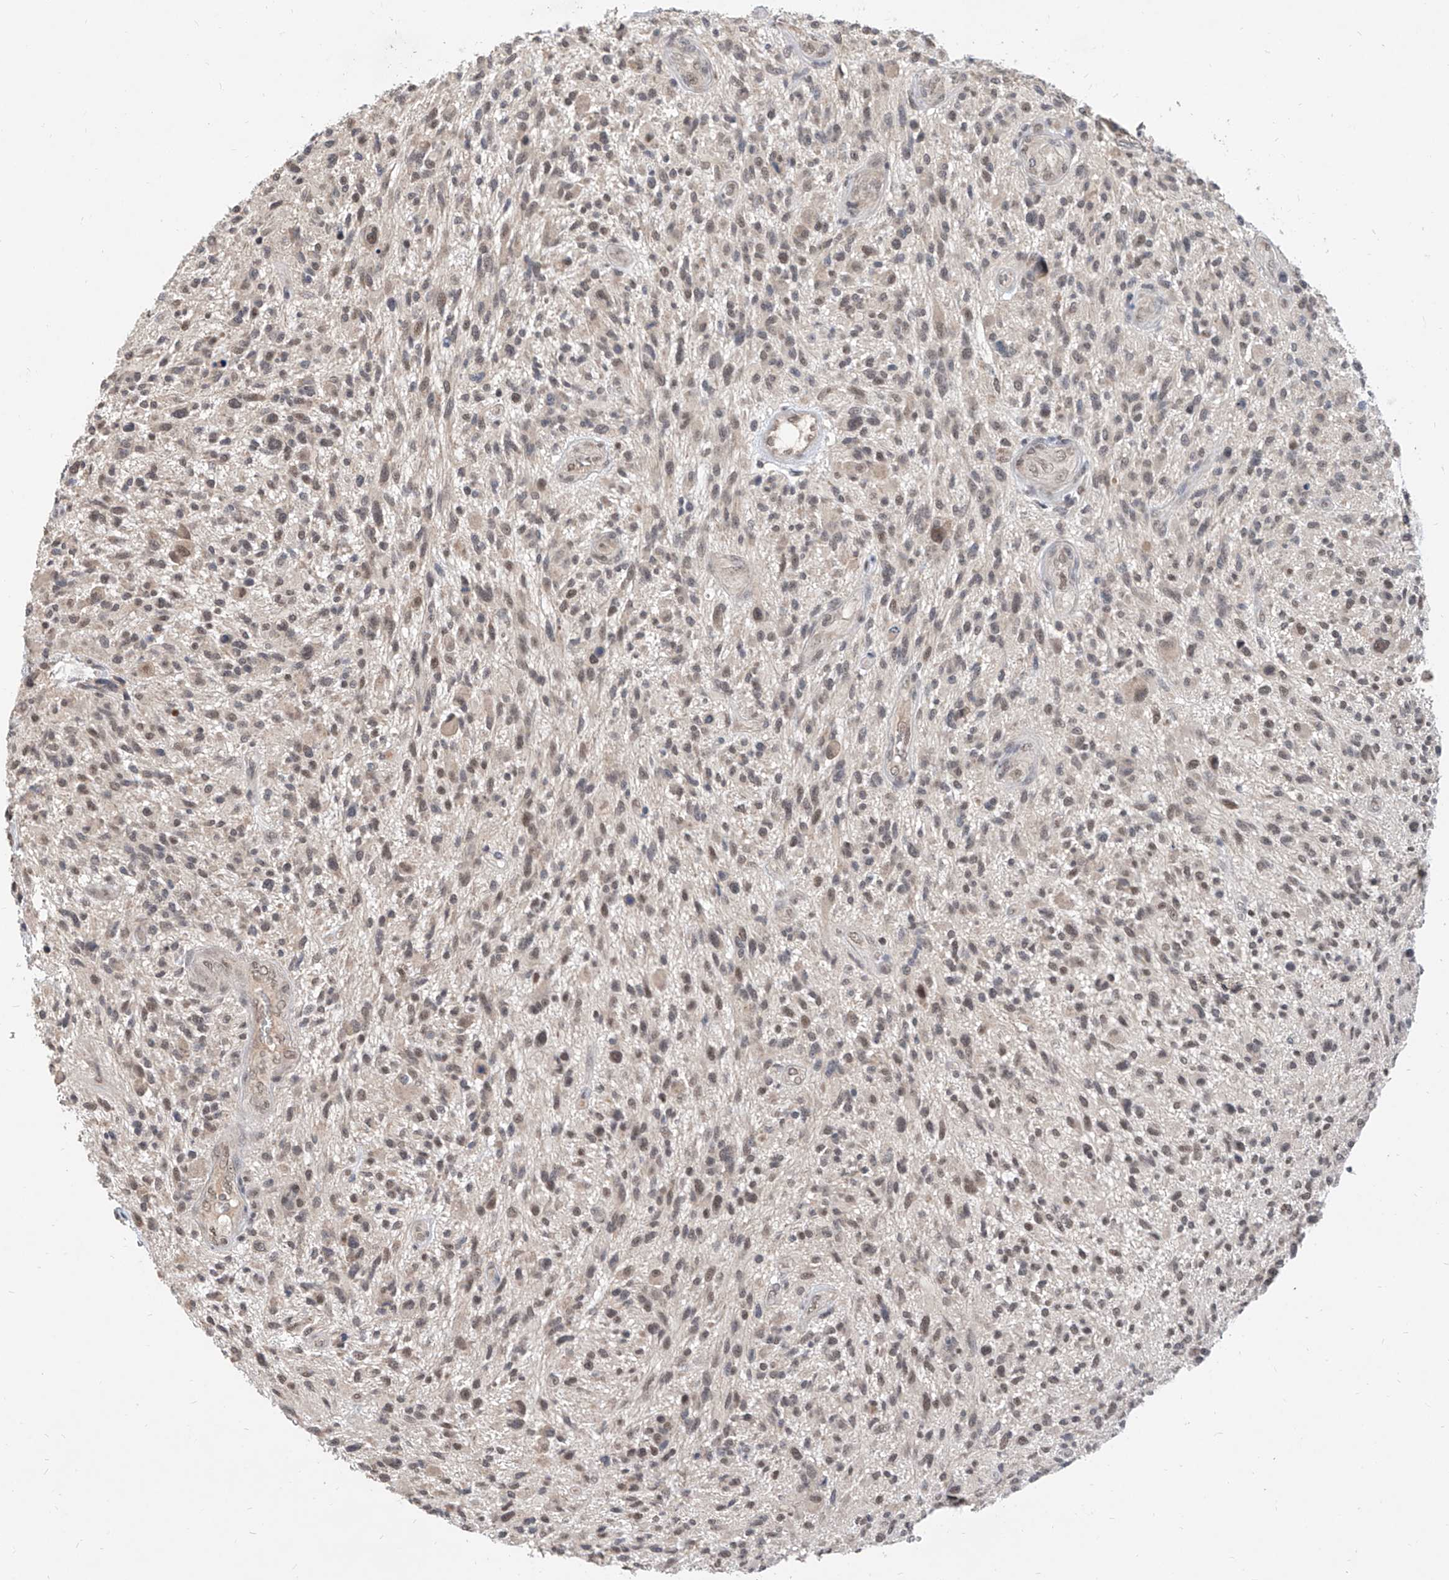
{"staining": {"intensity": "weak", "quantity": "<25%", "location": "nuclear"}, "tissue": "glioma", "cell_type": "Tumor cells", "image_type": "cancer", "snomed": [{"axis": "morphology", "description": "Glioma, malignant, High grade"}, {"axis": "topography", "description": "Brain"}], "caption": "Immunohistochemistry (IHC) of human glioma displays no staining in tumor cells.", "gene": "CARMIL3", "patient": {"sex": "male", "age": 47}}